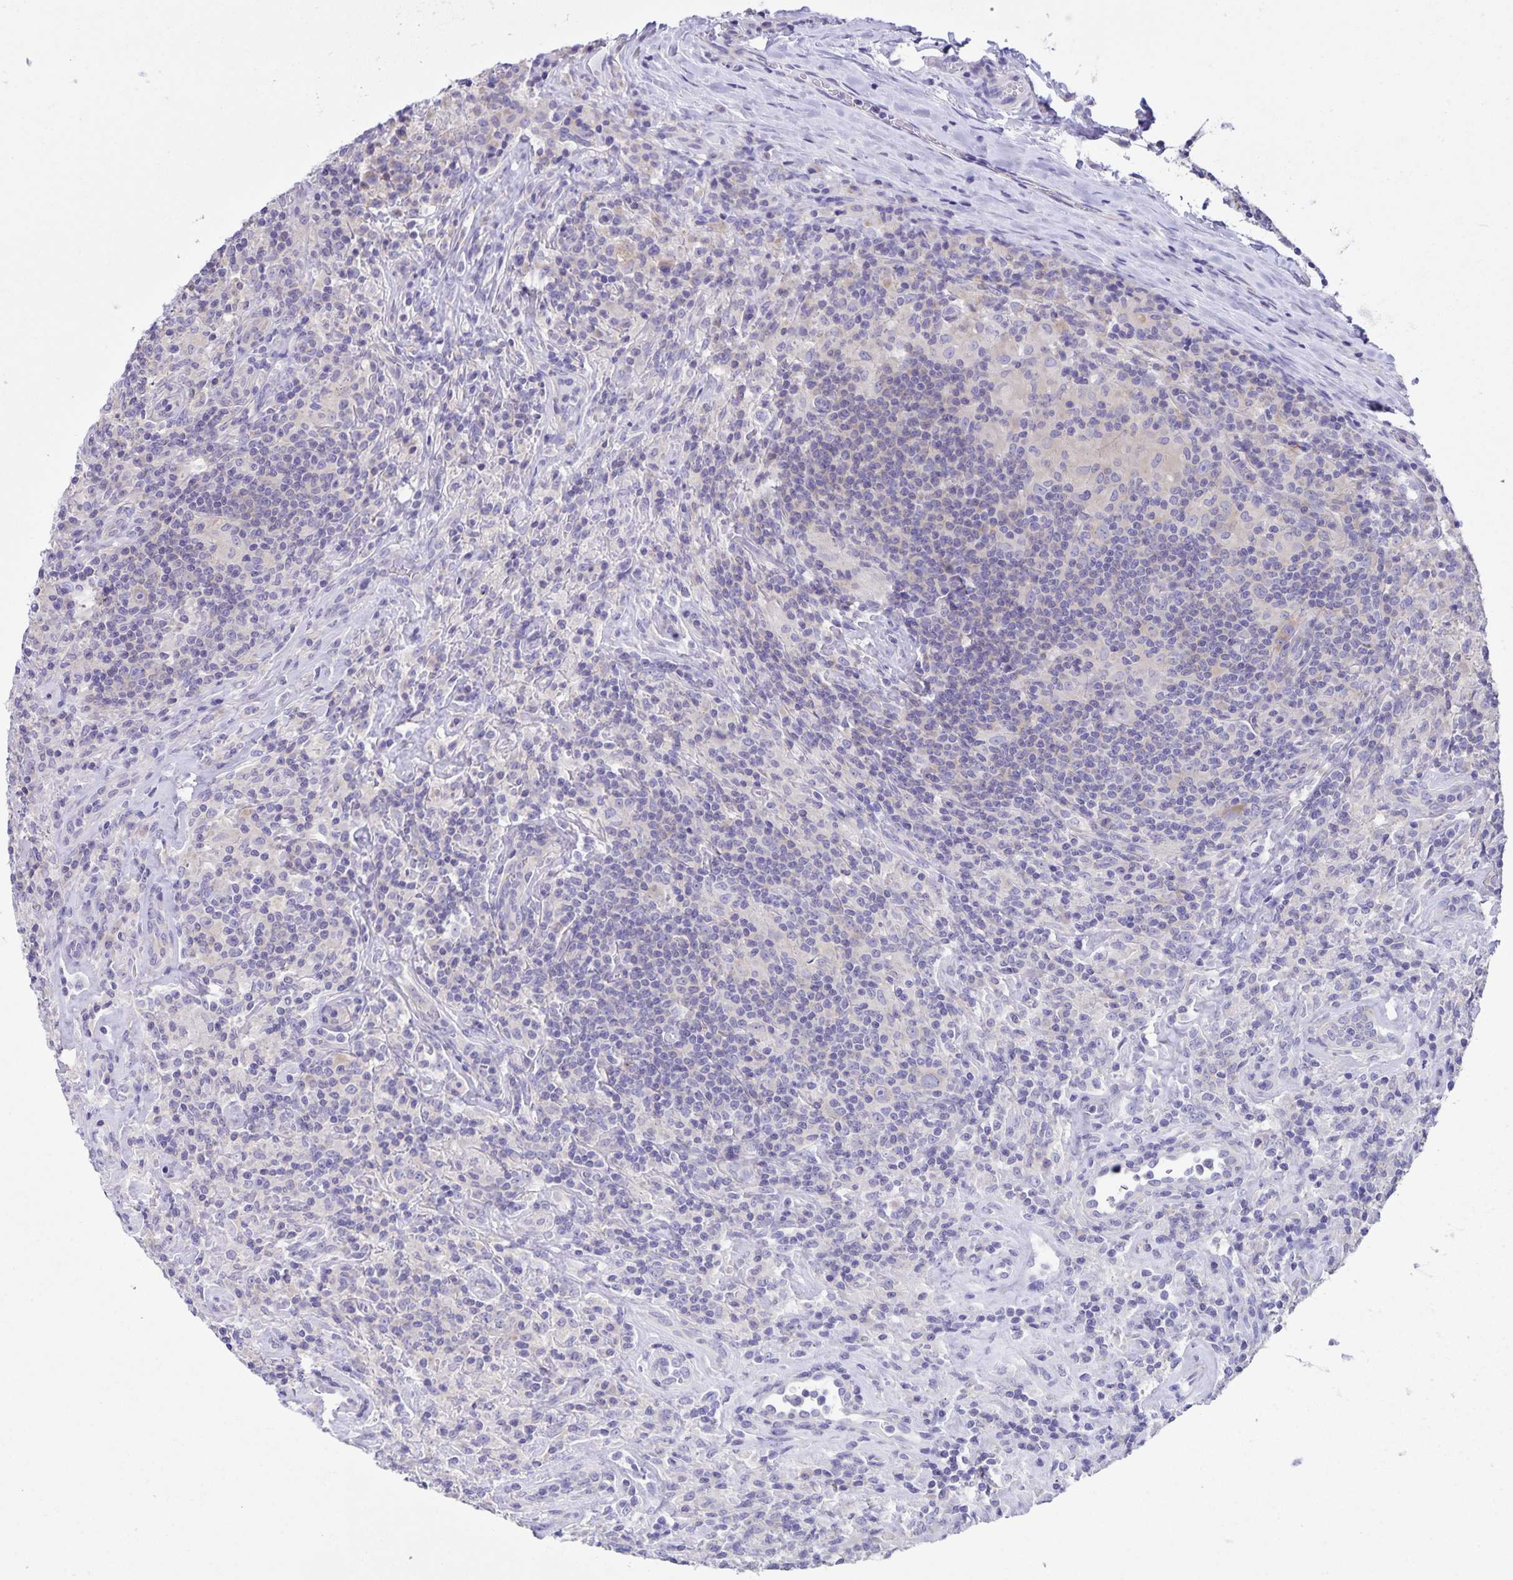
{"staining": {"intensity": "negative", "quantity": "none", "location": "none"}, "tissue": "lymphoma", "cell_type": "Tumor cells", "image_type": "cancer", "snomed": [{"axis": "morphology", "description": "Hodgkin's disease, NOS"}, {"axis": "morphology", "description": "Hodgkin's lymphoma, nodular sclerosis"}, {"axis": "topography", "description": "Lymph node"}], "caption": "A high-resolution histopathology image shows immunohistochemistry staining of lymphoma, which exhibits no significant positivity in tumor cells. The staining was performed using DAB to visualize the protein expression in brown, while the nuclei were stained in blue with hematoxylin (Magnification: 20x).", "gene": "CAPSL", "patient": {"sex": "female", "age": 10}}